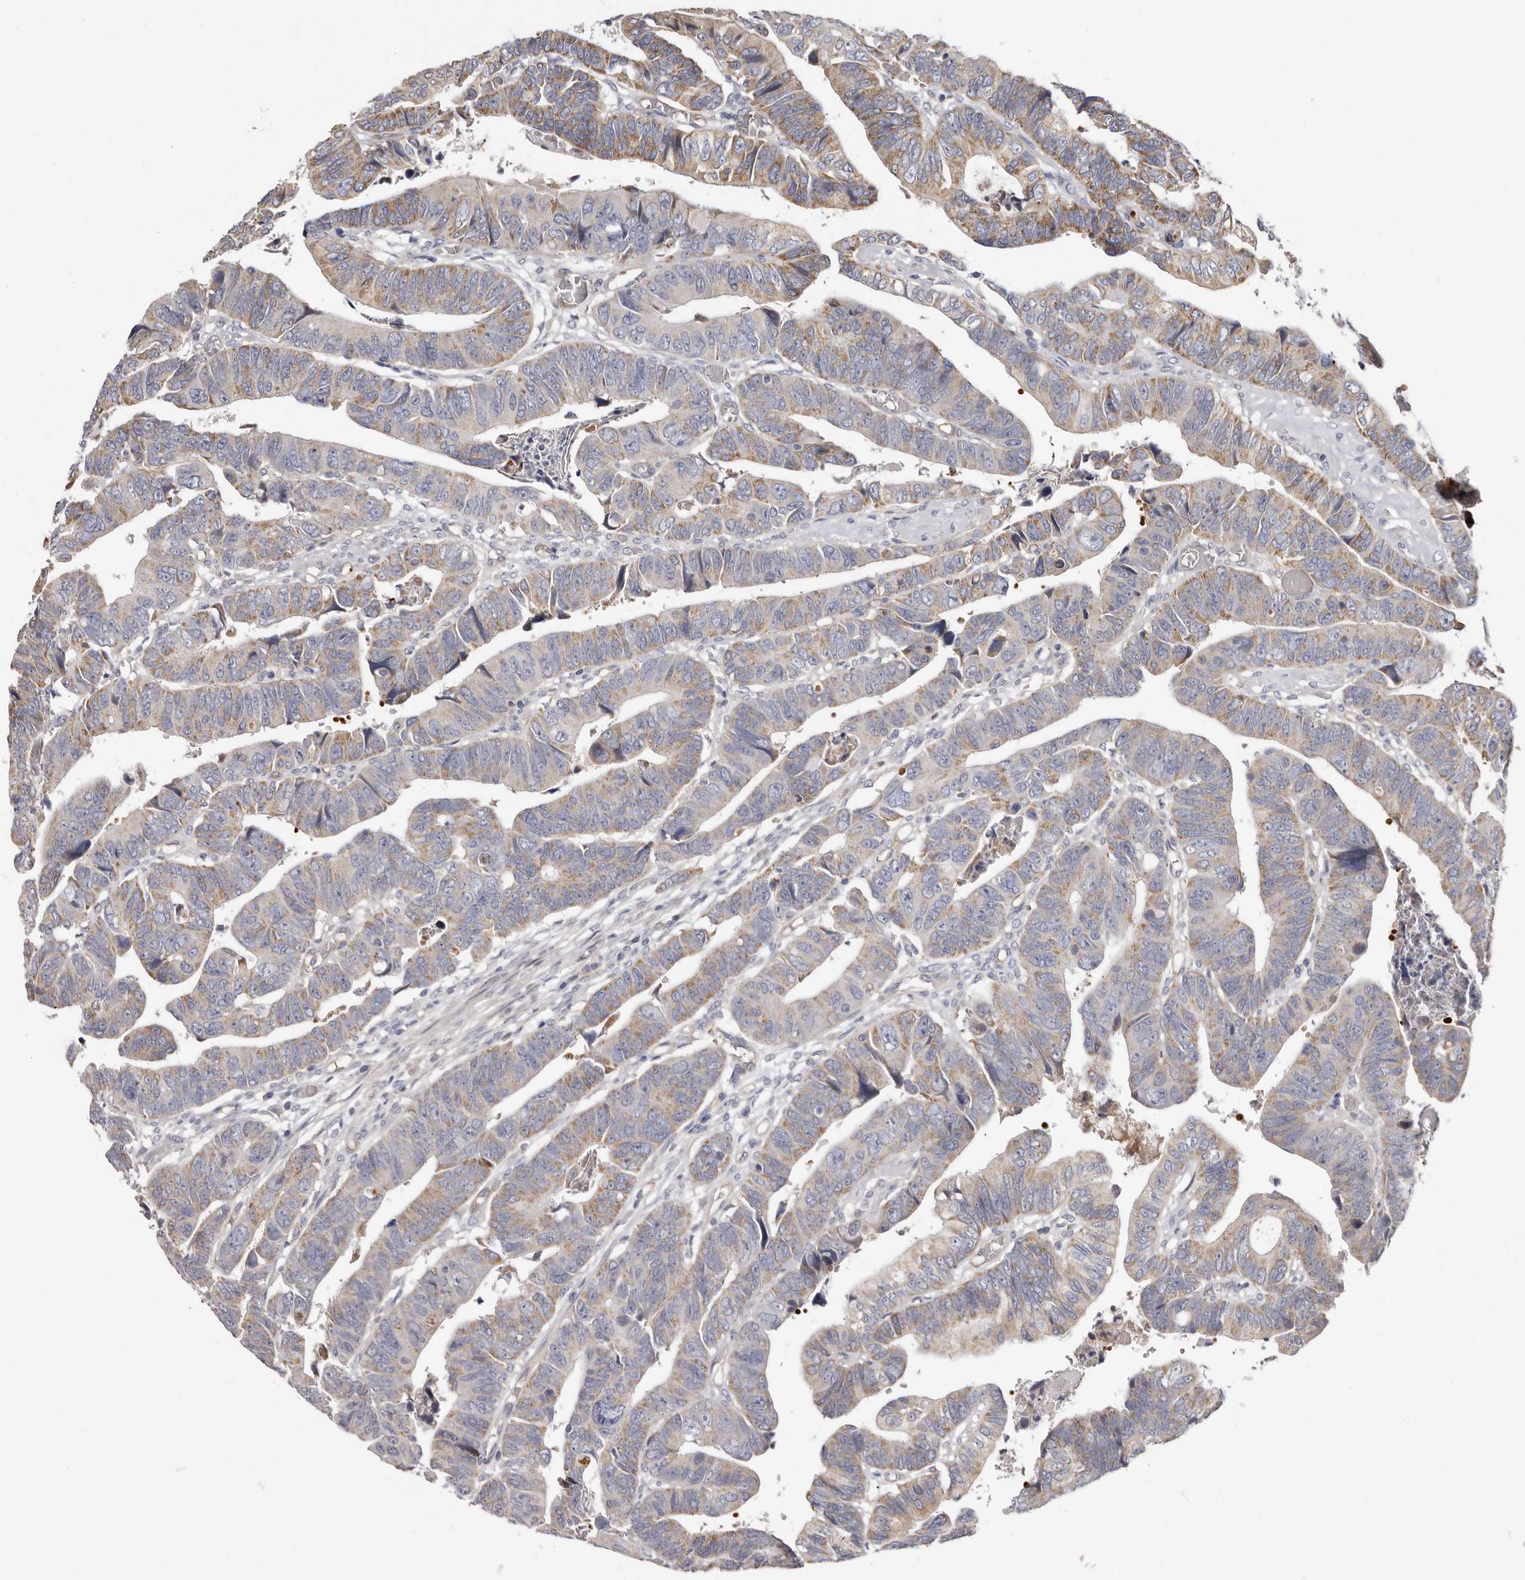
{"staining": {"intensity": "weak", "quantity": ">75%", "location": "cytoplasmic/membranous"}, "tissue": "colorectal cancer", "cell_type": "Tumor cells", "image_type": "cancer", "snomed": [{"axis": "morphology", "description": "Adenocarcinoma, NOS"}, {"axis": "topography", "description": "Rectum"}], "caption": "Brown immunohistochemical staining in human colorectal cancer reveals weak cytoplasmic/membranous expression in about >75% of tumor cells.", "gene": "SPTA1", "patient": {"sex": "female", "age": 65}}